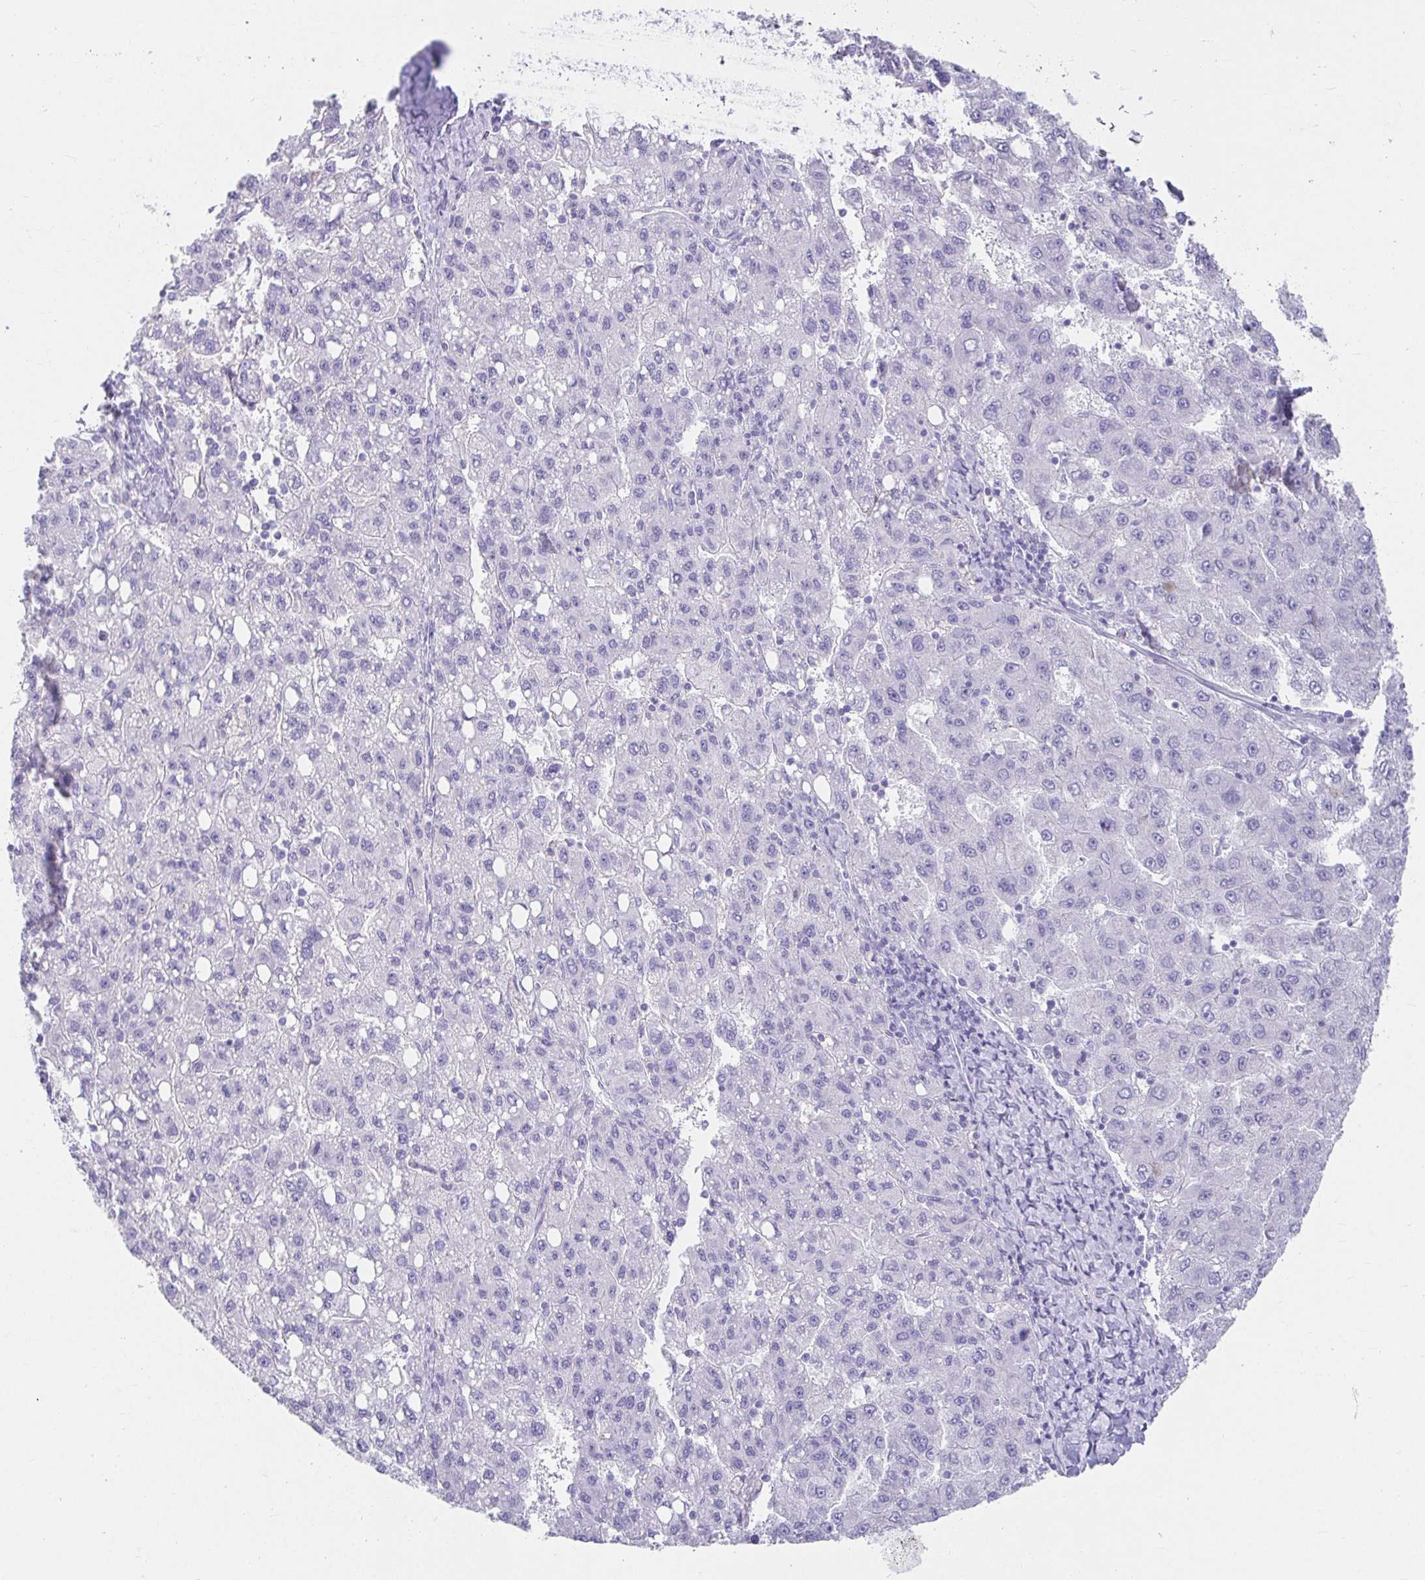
{"staining": {"intensity": "negative", "quantity": "none", "location": "none"}, "tissue": "liver cancer", "cell_type": "Tumor cells", "image_type": "cancer", "snomed": [{"axis": "morphology", "description": "Carcinoma, Hepatocellular, NOS"}, {"axis": "topography", "description": "Liver"}], "caption": "This is an immunohistochemistry (IHC) micrograph of liver hepatocellular carcinoma. There is no positivity in tumor cells.", "gene": "VGLL1", "patient": {"sex": "female", "age": 82}}